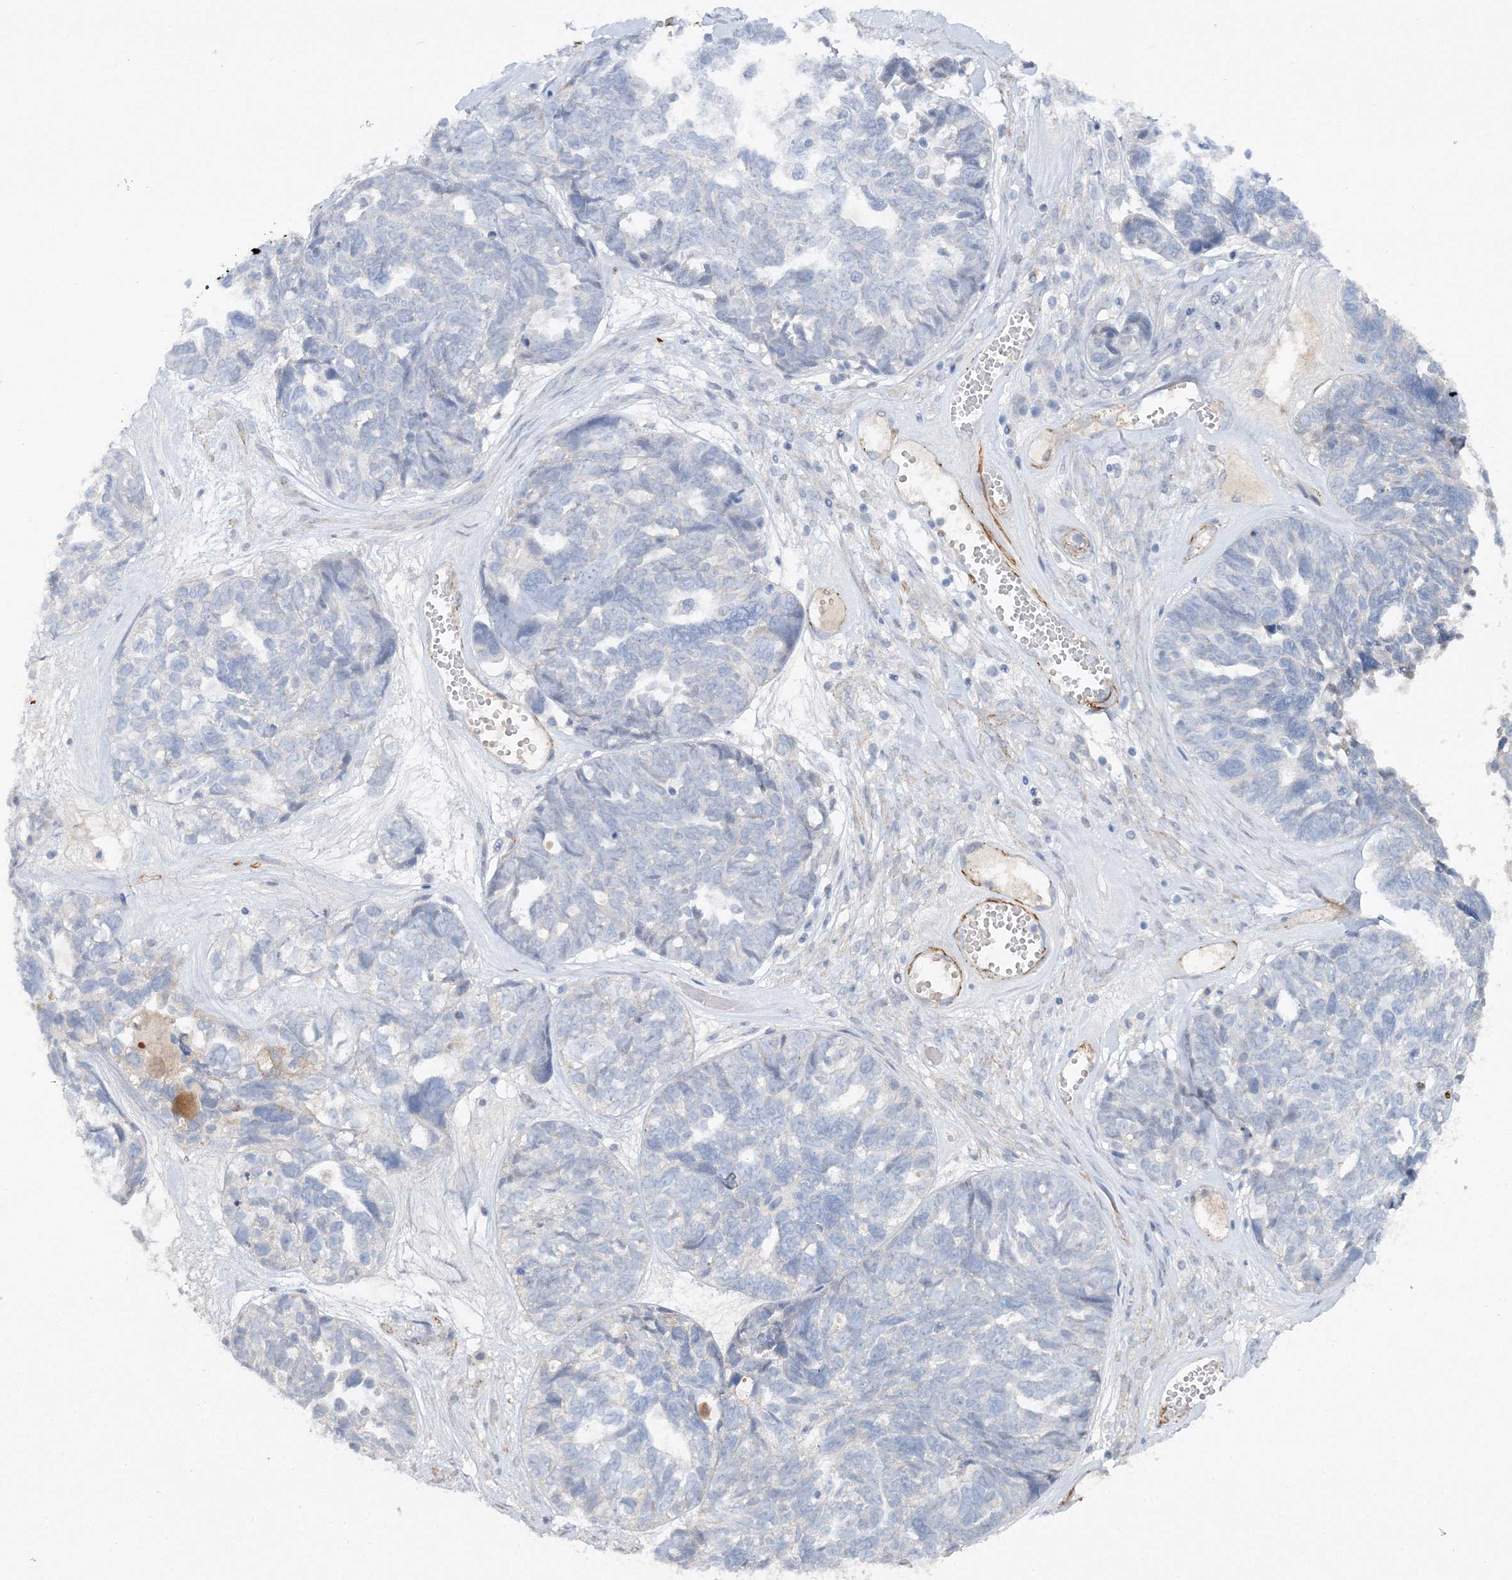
{"staining": {"intensity": "negative", "quantity": "none", "location": "none"}, "tissue": "ovarian cancer", "cell_type": "Tumor cells", "image_type": "cancer", "snomed": [{"axis": "morphology", "description": "Cystadenocarcinoma, serous, NOS"}, {"axis": "topography", "description": "Ovary"}], "caption": "The immunohistochemistry (IHC) photomicrograph has no significant staining in tumor cells of ovarian cancer (serous cystadenocarcinoma) tissue.", "gene": "RTN2", "patient": {"sex": "female", "age": 79}}